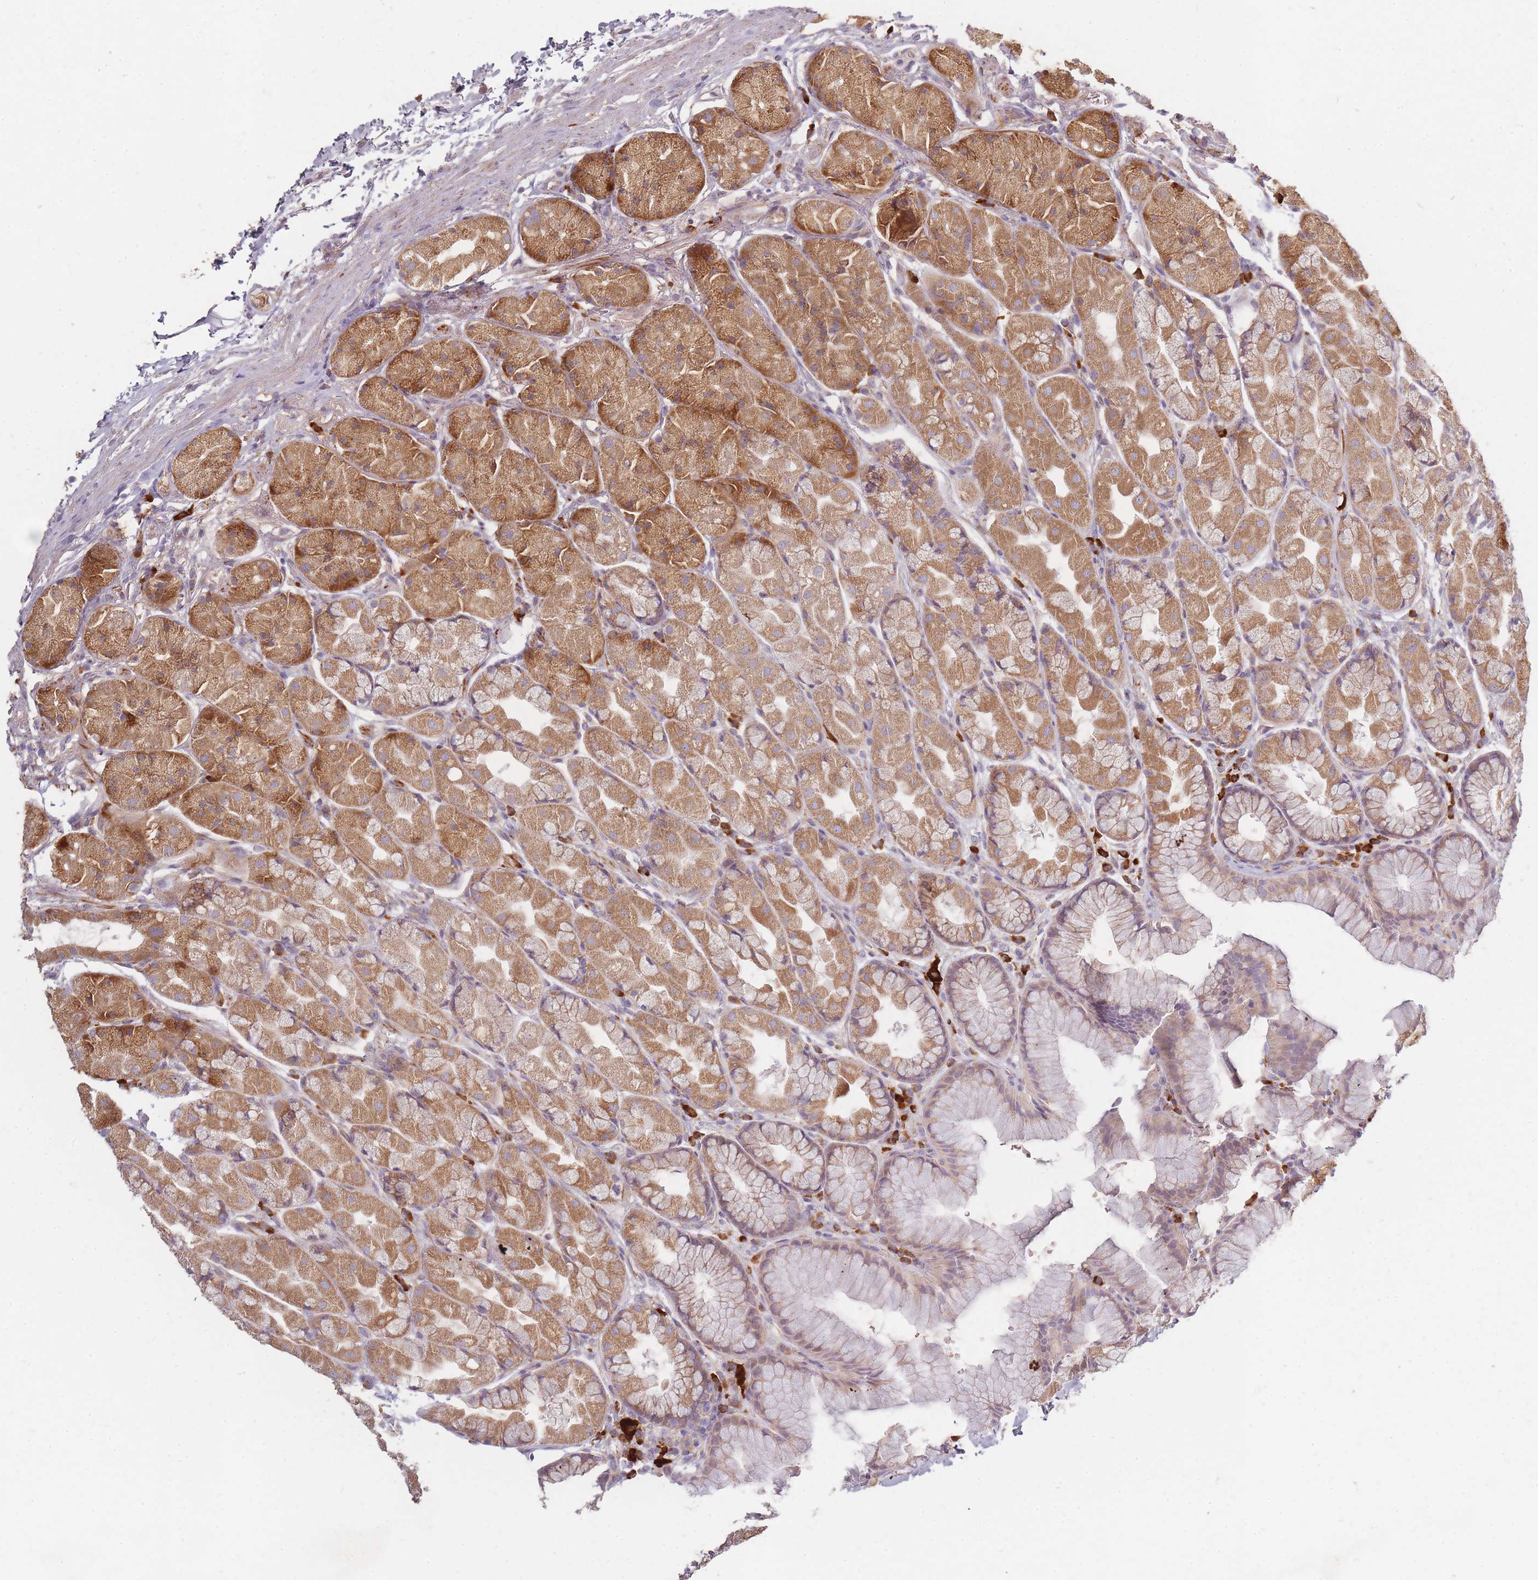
{"staining": {"intensity": "moderate", "quantity": ">75%", "location": "cytoplasmic/membranous"}, "tissue": "stomach", "cell_type": "Glandular cells", "image_type": "normal", "snomed": [{"axis": "morphology", "description": "Normal tissue, NOS"}, {"axis": "topography", "description": "Stomach"}], "caption": "The micrograph shows a brown stain indicating the presence of a protein in the cytoplasmic/membranous of glandular cells in stomach. (brown staining indicates protein expression, while blue staining denotes nuclei).", "gene": "SMIM14", "patient": {"sex": "male", "age": 57}}